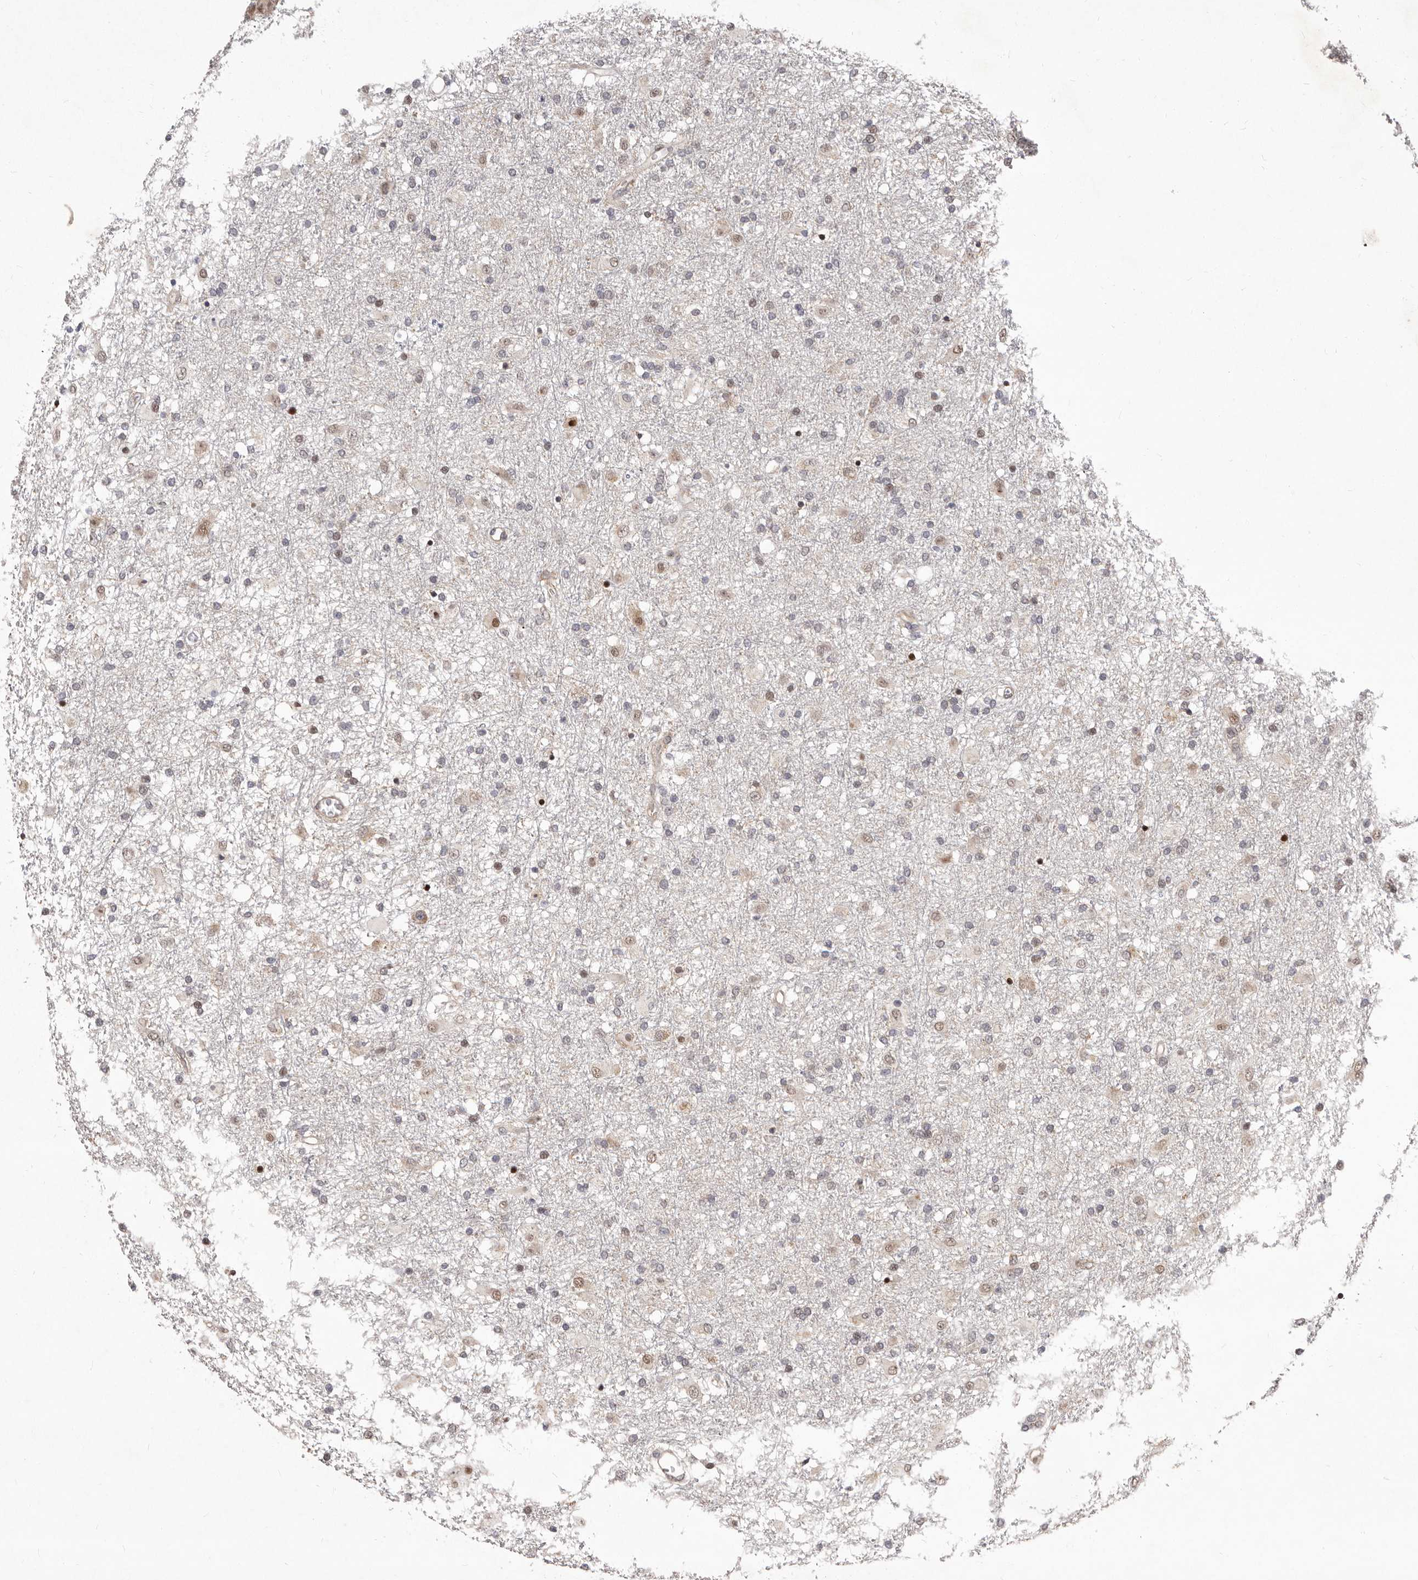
{"staining": {"intensity": "weak", "quantity": "<25%", "location": "cytoplasmic/membranous,nuclear"}, "tissue": "glioma", "cell_type": "Tumor cells", "image_type": "cancer", "snomed": [{"axis": "morphology", "description": "Glioma, malignant, Low grade"}, {"axis": "topography", "description": "Brain"}], "caption": "Human low-grade glioma (malignant) stained for a protein using immunohistochemistry (IHC) shows no expression in tumor cells.", "gene": "GLRX3", "patient": {"sex": "male", "age": 65}}